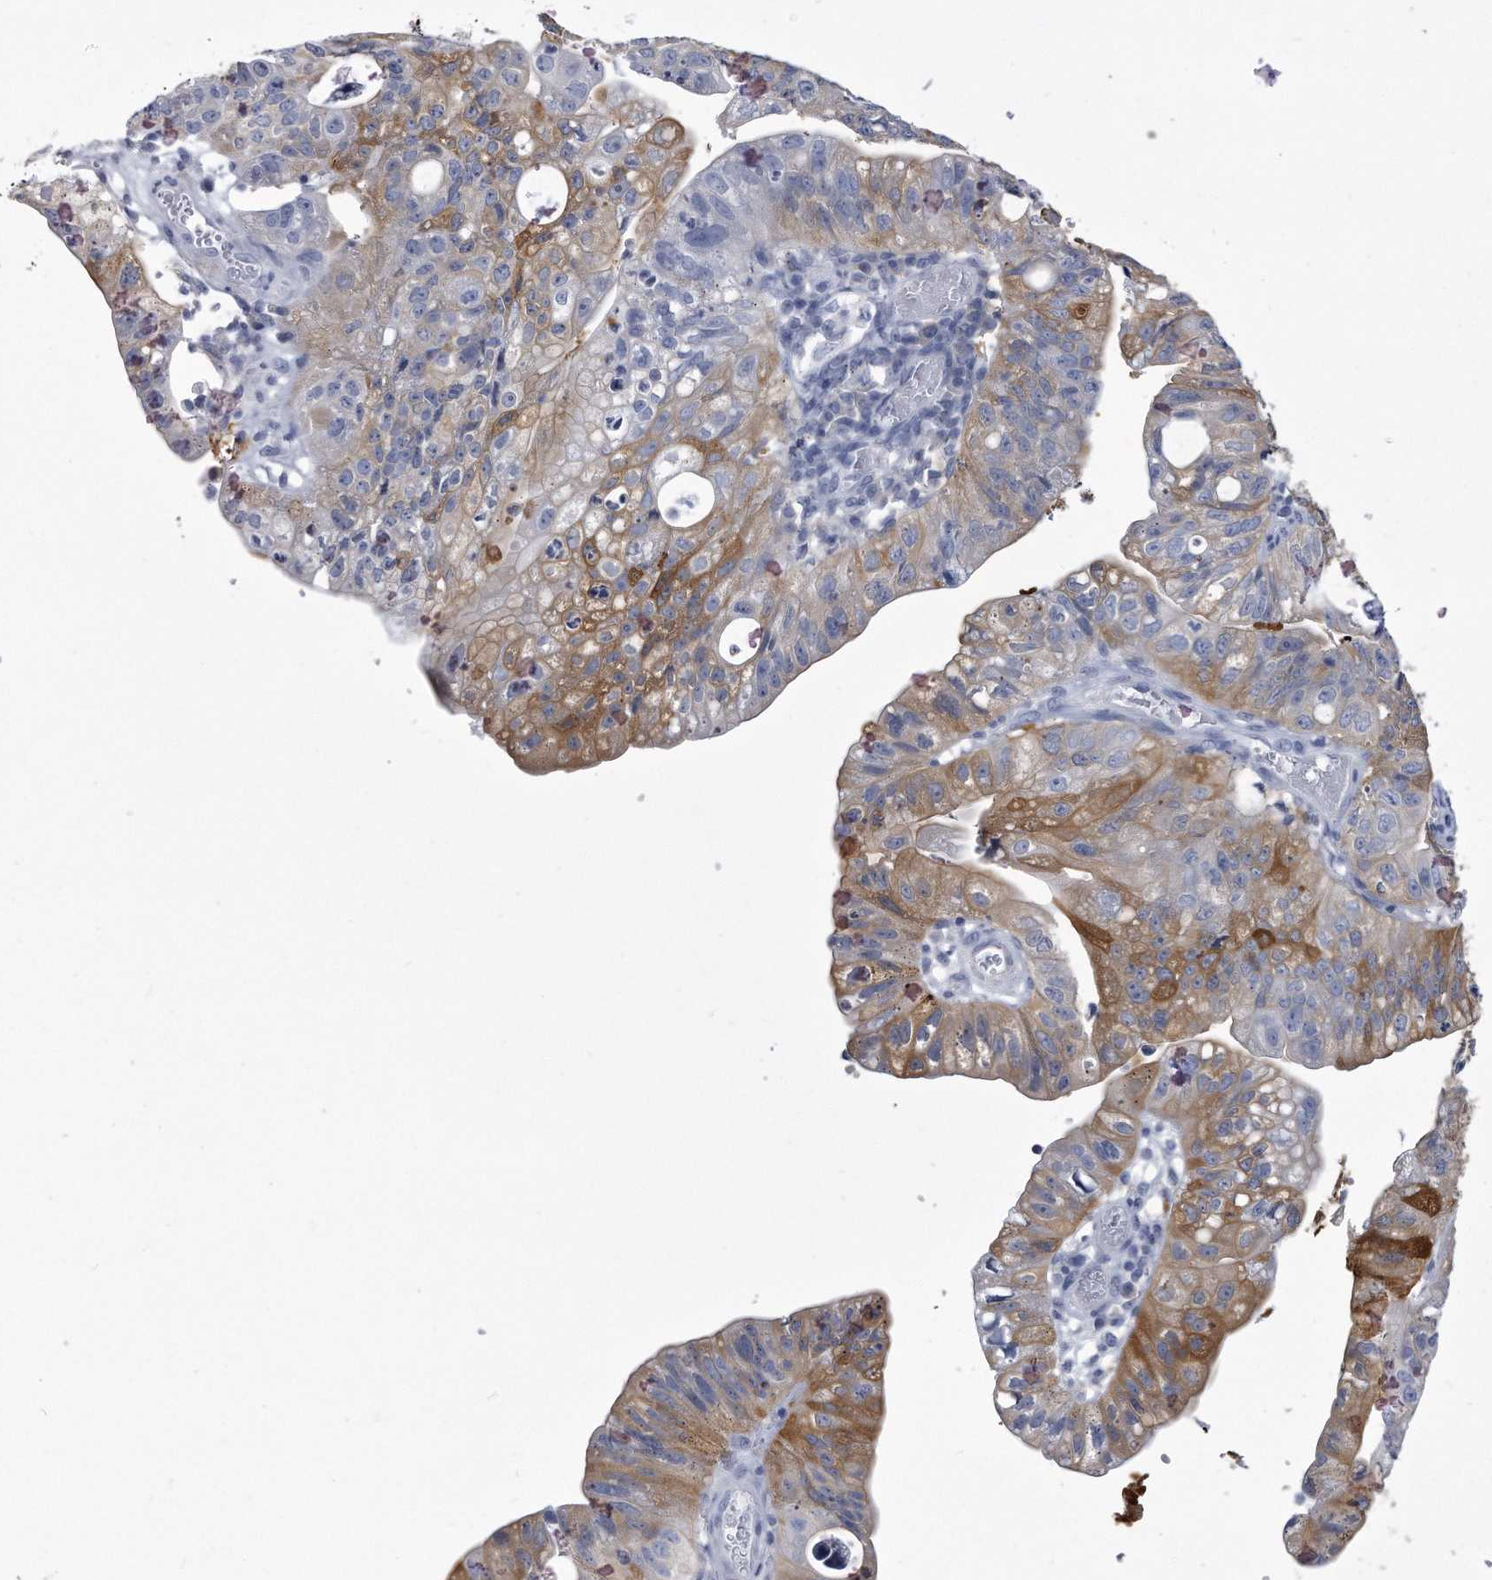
{"staining": {"intensity": "moderate", "quantity": "25%-75%", "location": "cytoplasmic/membranous"}, "tissue": "stomach cancer", "cell_type": "Tumor cells", "image_type": "cancer", "snomed": [{"axis": "morphology", "description": "Adenocarcinoma, NOS"}, {"axis": "topography", "description": "Stomach"}], "caption": "Stomach cancer (adenocarcinoma) tissue displays moderate cytoplasmic/membranous staining in about 25%-75% of tumor cells, visualized by immunohistochemistry.", "gene": "PYGB", "patient": {"sex": "male", "age": 59}}